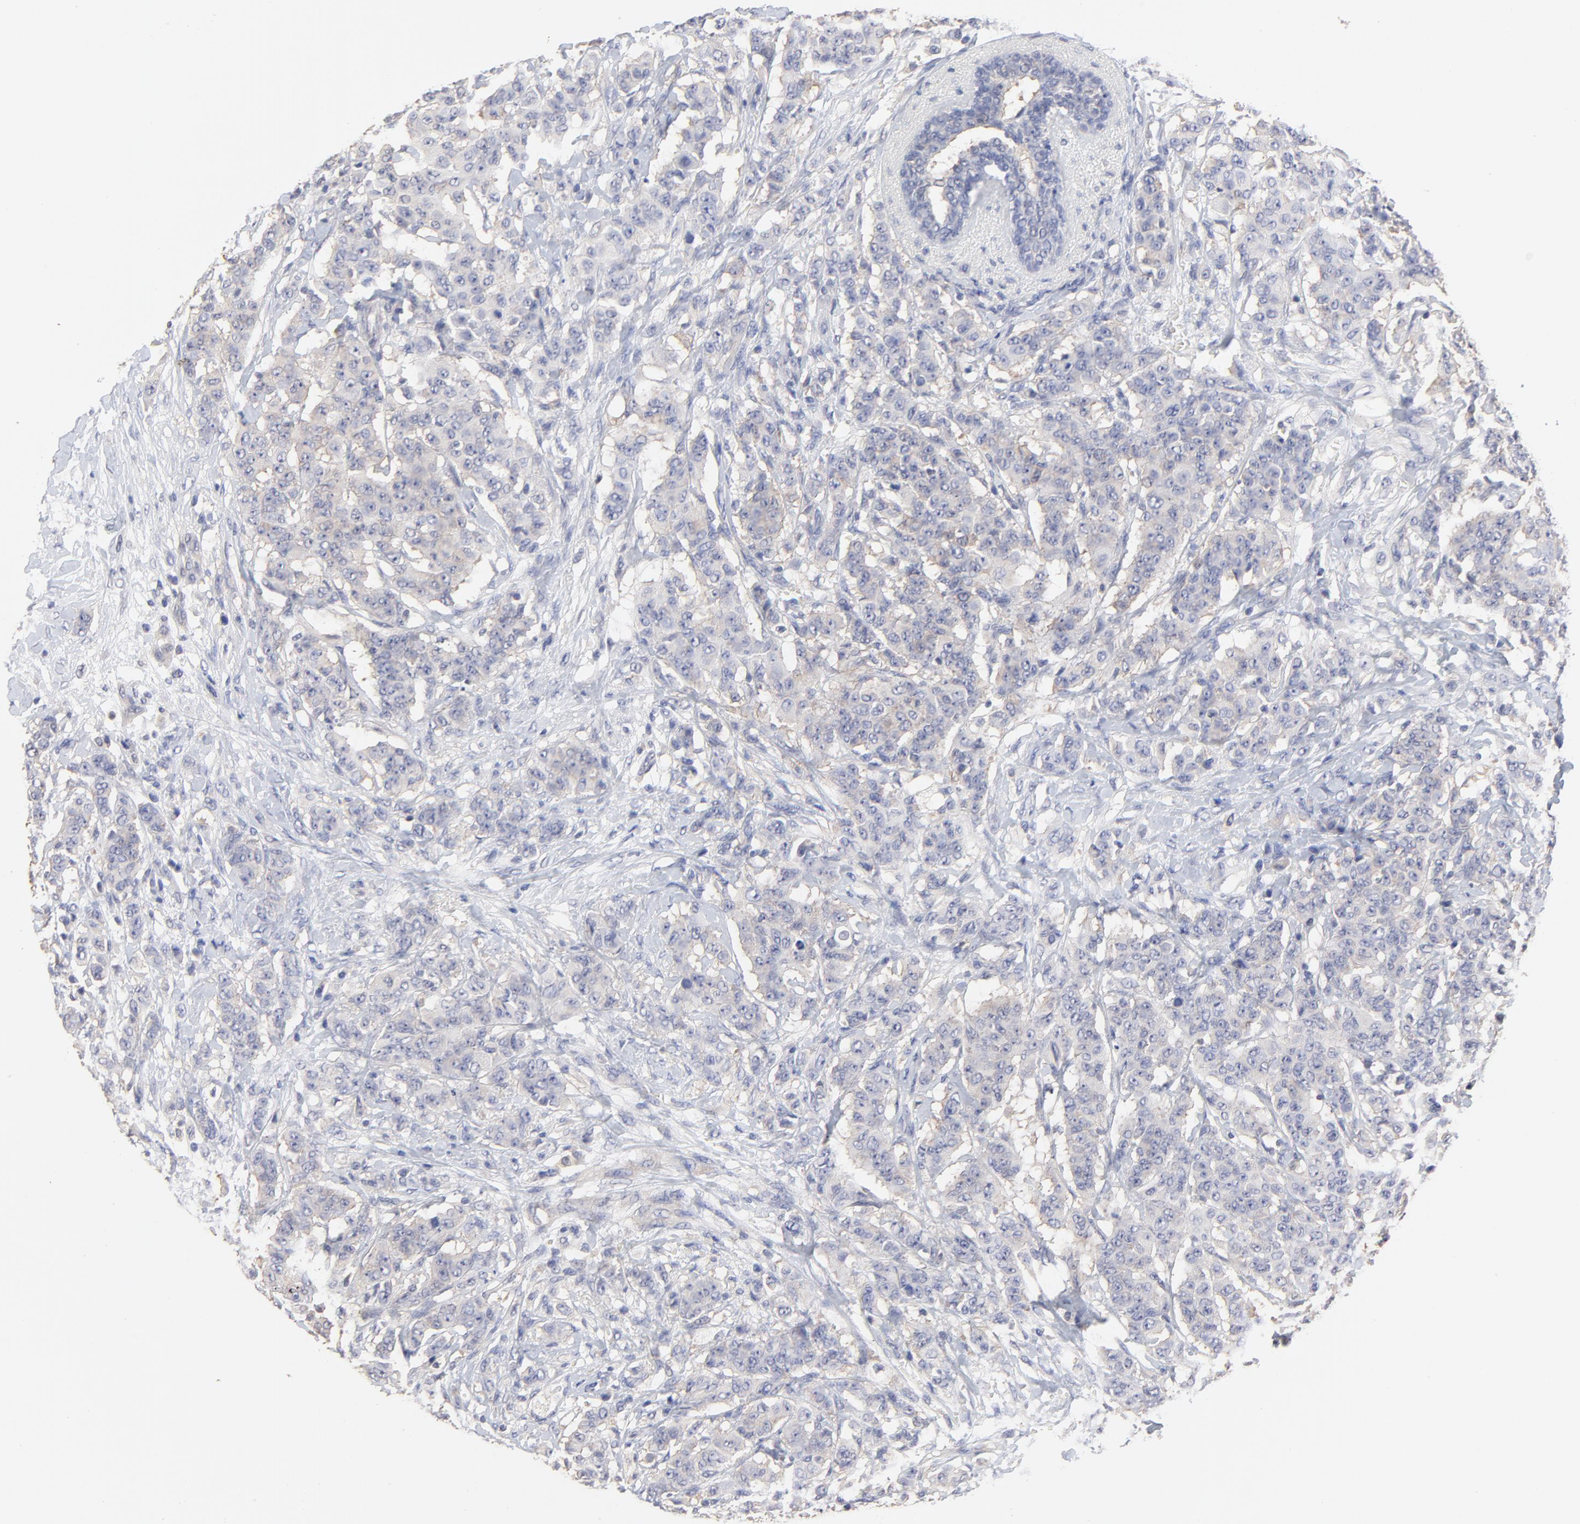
{"staining": {"intensity": "weak", "quantity": "25%-75%", "location": "cytoplasmic/membranous"}, "tissue": "breast cancer", "cell_type": "Tumor cells", "image_type": "cancer", "snomed": [{"axis": "morphology", "description": "Duct carcinoma"}, {"axis": "topography", "description": "Breast"}], "caption": "A low amount of weak cytoplasmic/membranous expression is seen in approximately 25%-75% of tumor cells in breast cancer tissue.", "gene": "CCT2", "patient": {"sex": "female", "age": 40}}